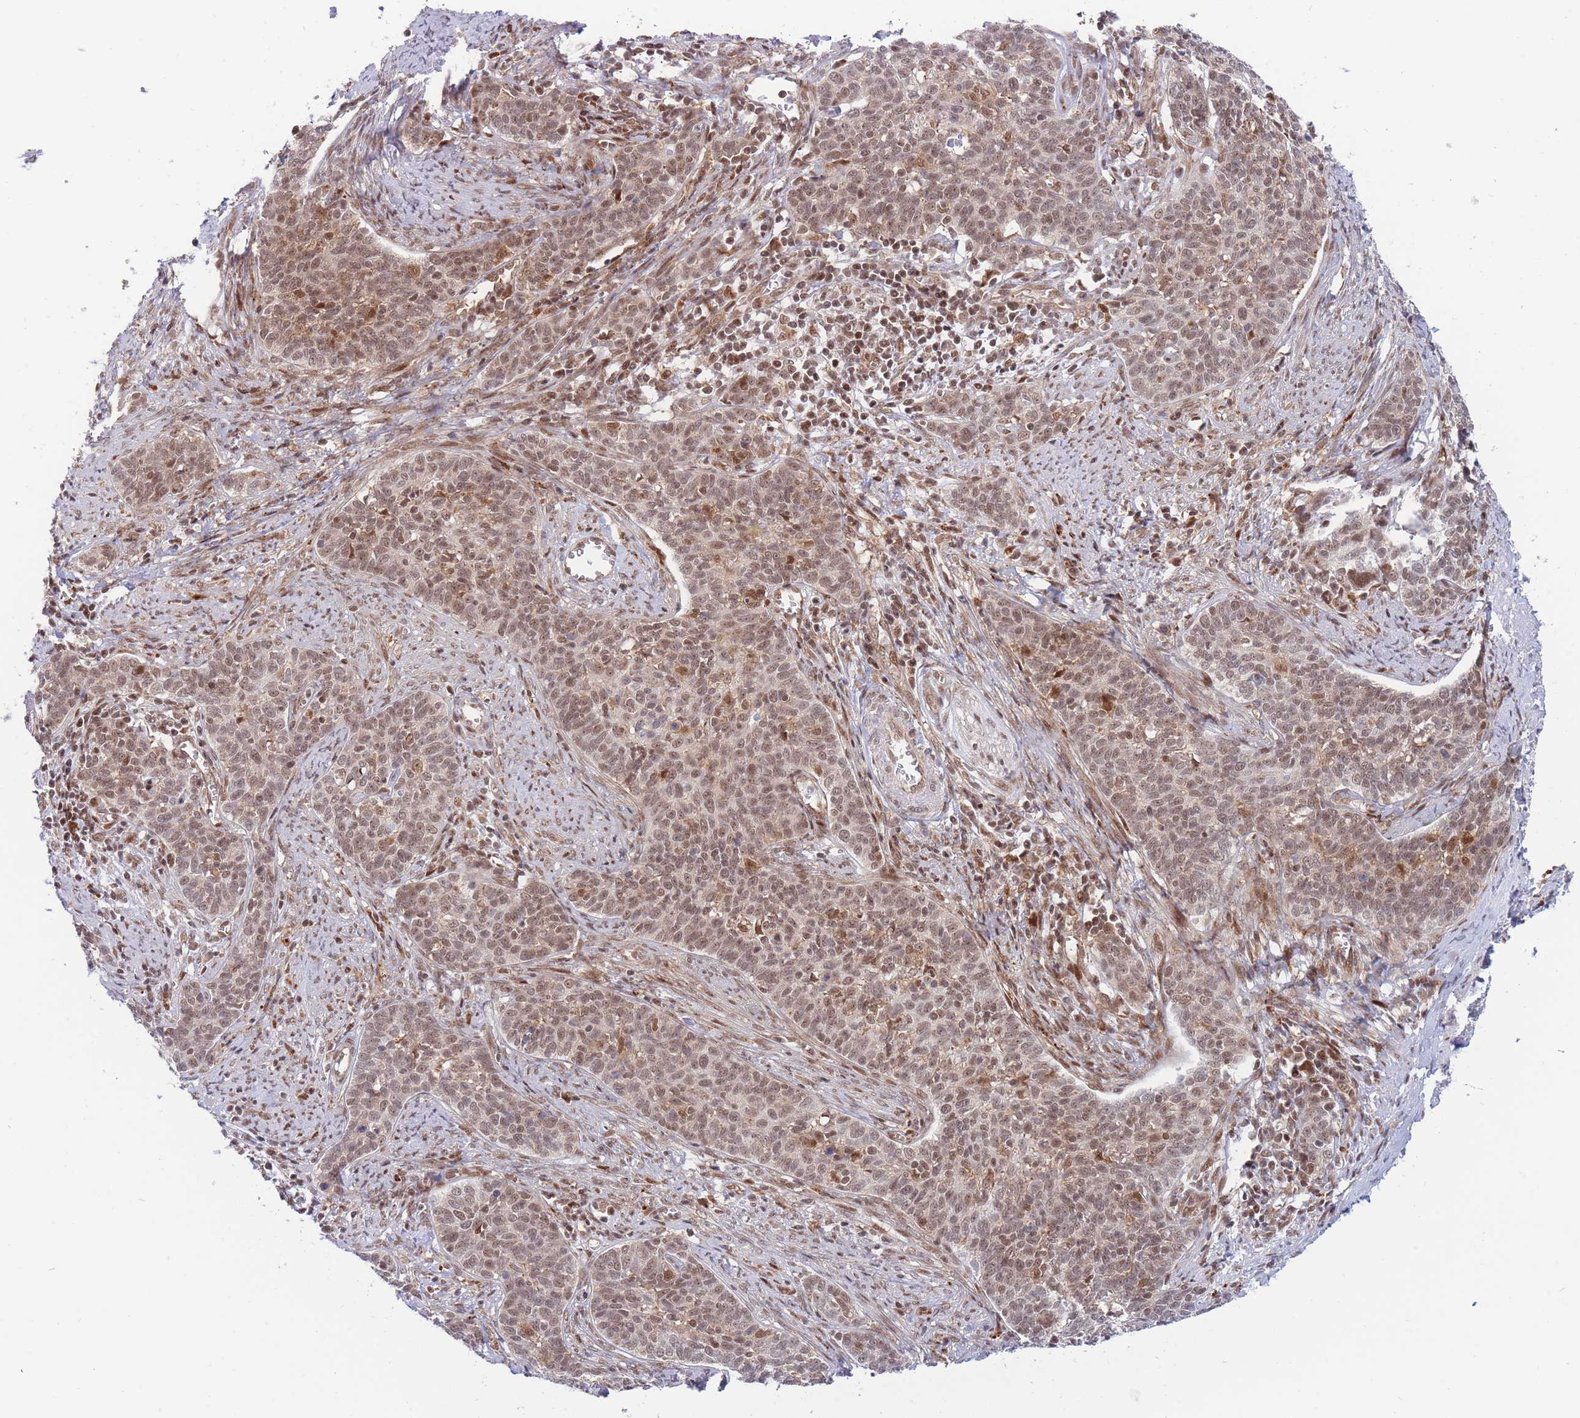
{"staining": {"intensity": "moderate", "quantity": ">75%", "location": "nuclear"}, "tissue": "cervical cancer", "cell_type": "Tumor cells", "image_type": "cancer", "snomed": [{"axis": "morphology", "description": "Squamous cell carcinoma, NOS"}, {"axis": "topography", "description": "Cervix"}], "caption": "About >75% of tumor cells in human cervical cancer (squamous cell carcinoma) display moderate nuclear protein expression as visualized by brown immunohistochemical staining.", "gene": "BOD1L1", "patient": {"sex": "female", "age": 39}}